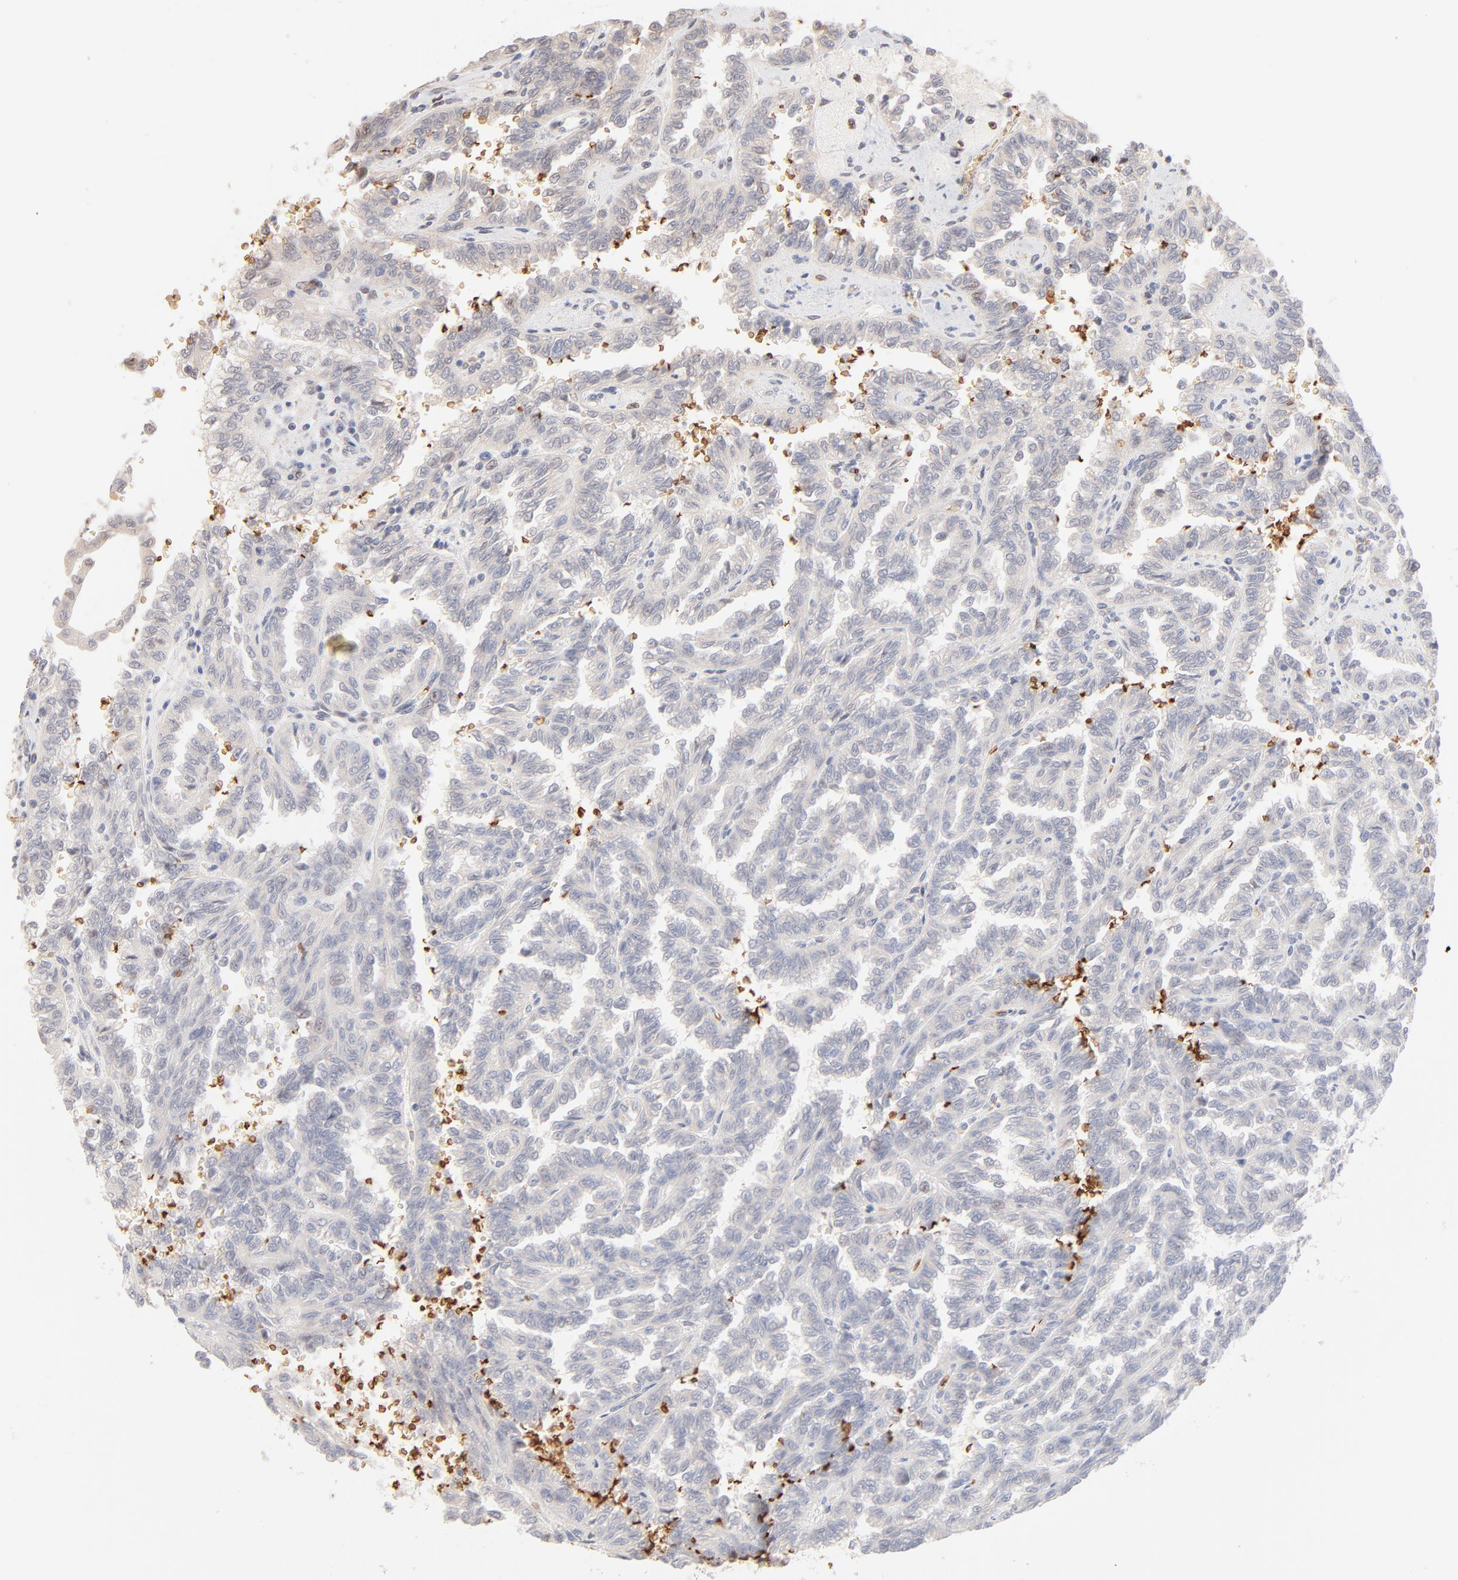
{"staining": {"intensity": "weak", "quantity": "25%-75%", "location": "cytoplasmic/membranous"}, "tissue": "renal cancer", "cell_type": "Tumor cells", "image_type": "cancer", "snomed": [{"axis": "morphology", "description": "Inflammation, NOS"}, {"axis": "morphology", "description": "Adenocarcinoma, NOS"}, {"axis": "topography", "description": "Kidney"}], "caption": "A photomicrograph of adenocarcinoma (renal) stained for a protein exhibits weak cytoplasmic/membranous brown staining in tumor cells.", "gene": "SPTB", "patient": {"sex": "male", "age": 68}}